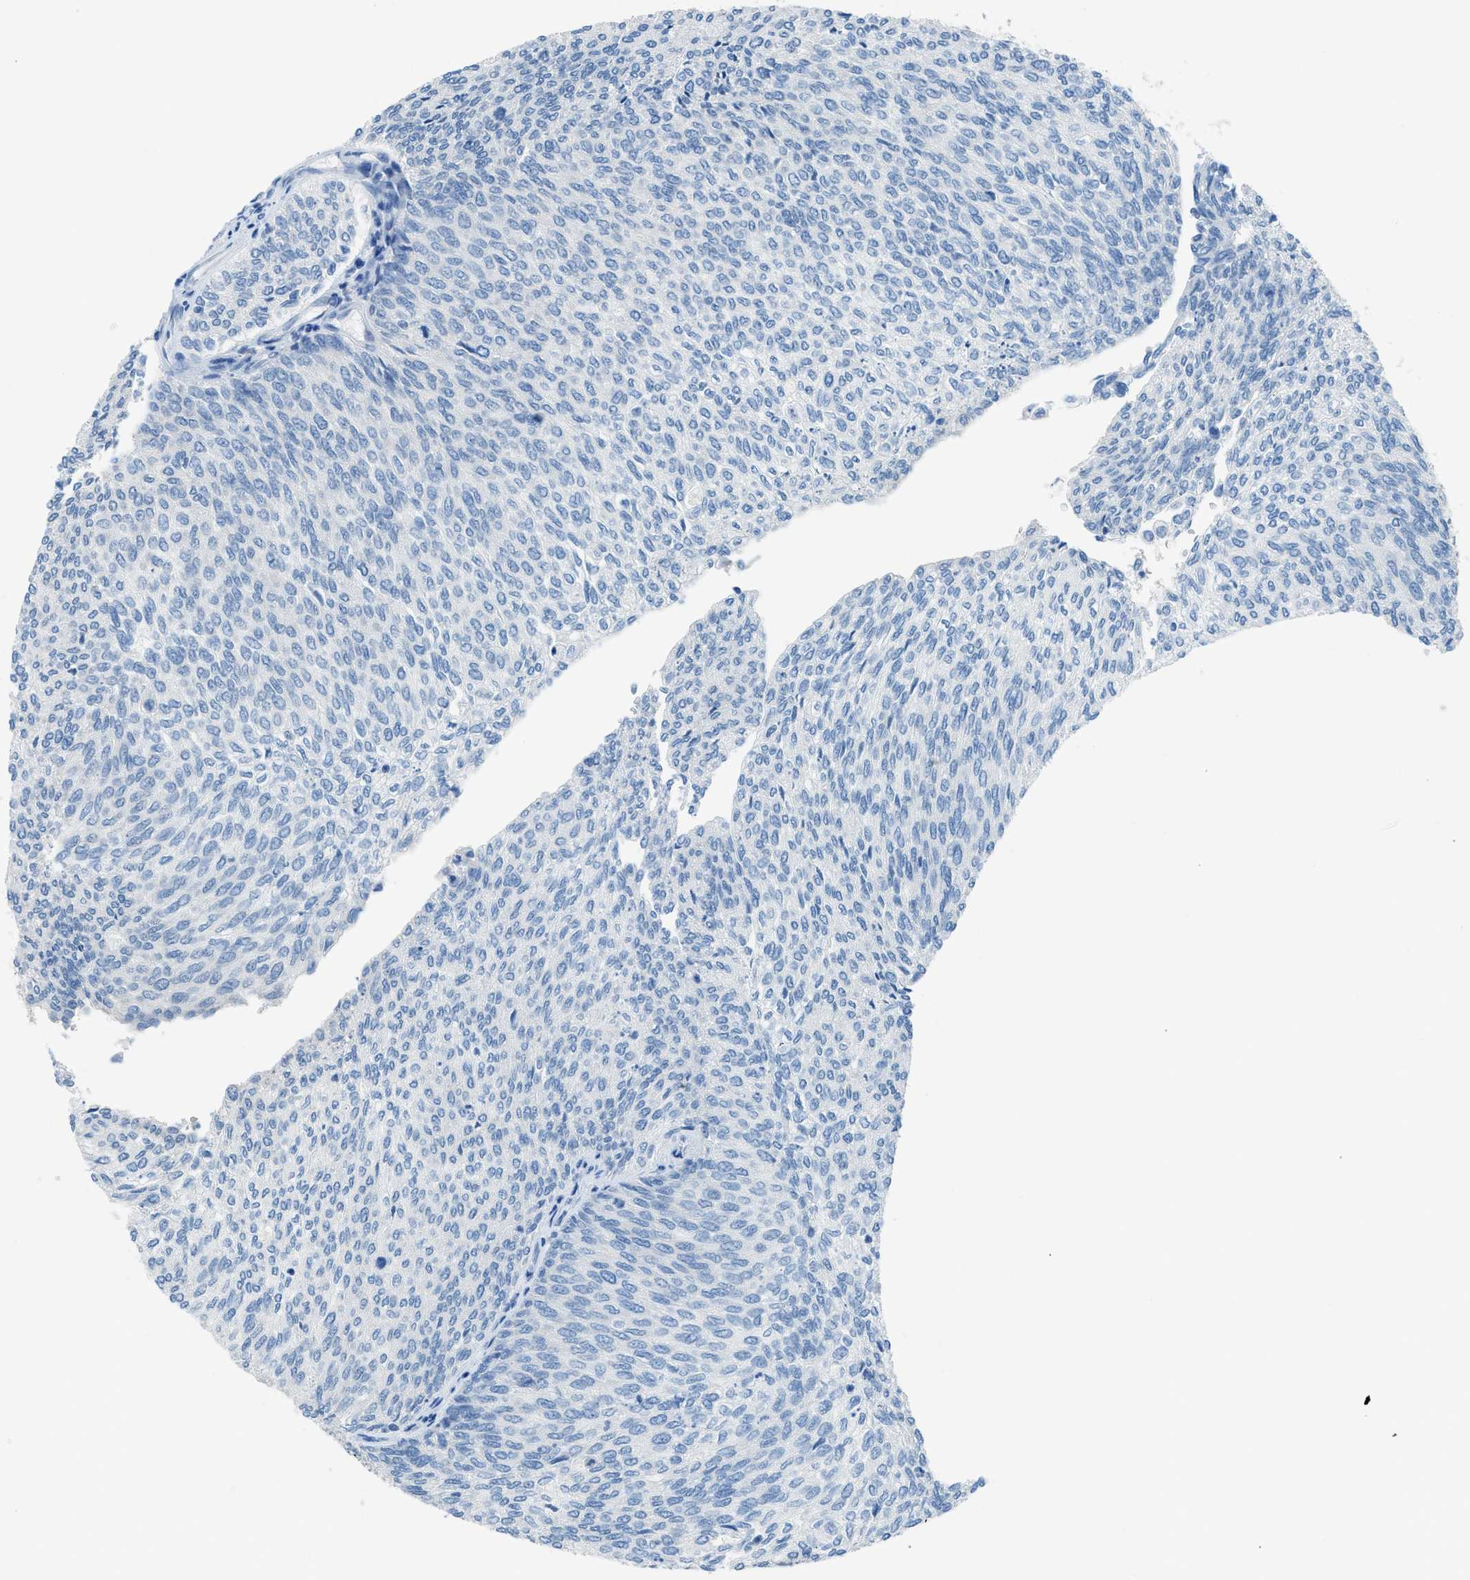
{"staining": {"intensity": "negative", "quantity": "none", "location": "none"}, "tissue": "urothelial cancer", "cell_type": "Tumor cells", "image_type": "cancer", "snomed": [{"axis": "morphology", "description": "Urothelial carcinoma, Low grade"}, {"axis": "topography", "description": "Urinary bladder"}], "caption": "This is an IHC image of human urothelial cancer. There is no positivity in tumor cells.", "gene": "ACAN", "patient": {"sex": "female", "age": 79}}